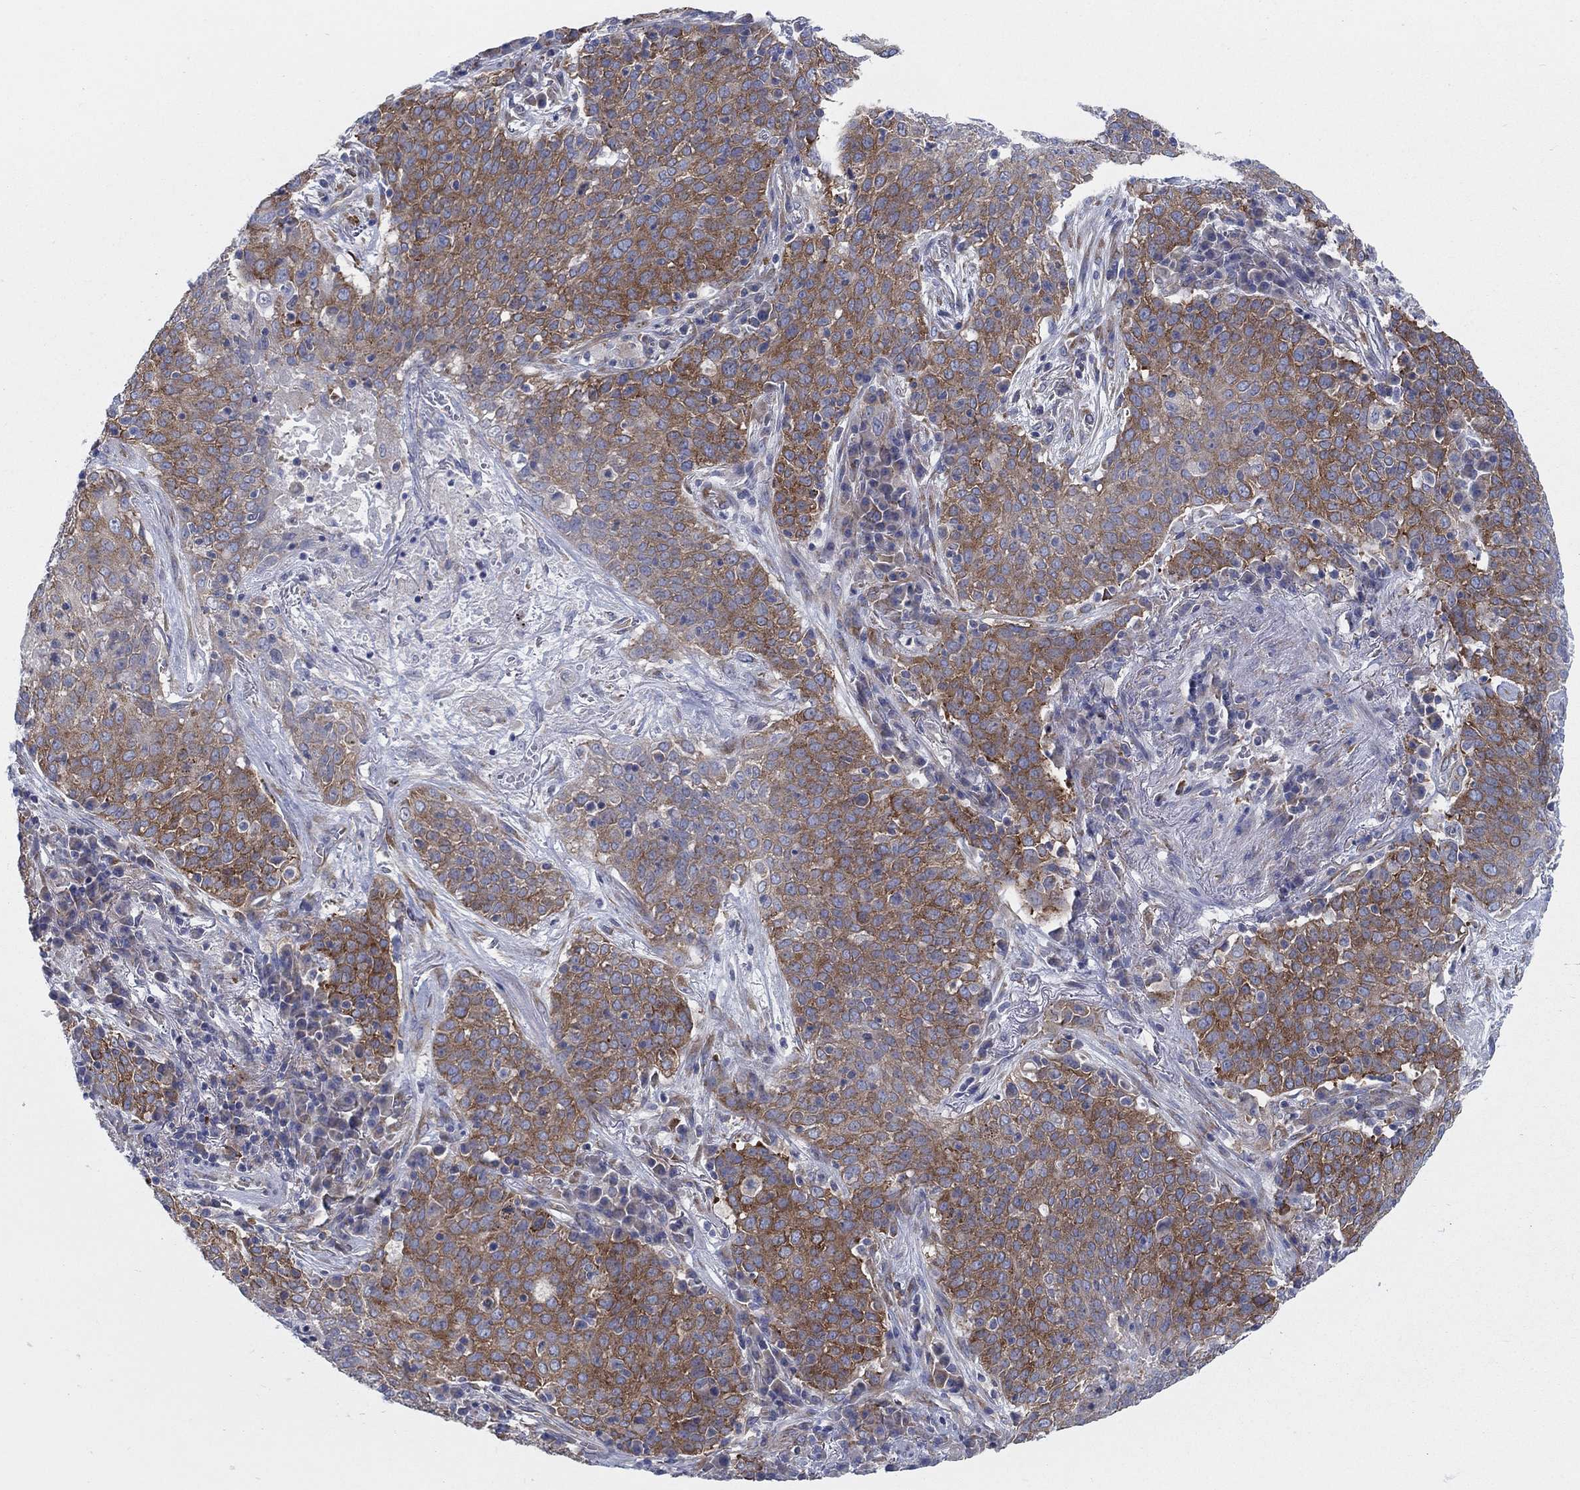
{"staining": {"intensity": "strong", "quantity": ">75%", "location": "cytoplasmic/membranous"}, "tissue": "lung cancer", "cell_type": "Tumor cells", "image_type": "cancer", "snomed": [{"axis": "morphology", "description": "Squamous cell carcinoma, NOS"}, {"axis": "topography", "description": "Lung"}], "caption": "Protein analysis of squamous cell carcinoma (lung) tissue exhibits strong cytoplasmic/membranous expression in about >75% of tumor cells. (brown staining indicates protein expression, while blue staining denotes nuclei).", "gene": "TMEM59", "patient": {"sex": "male", "age": 82}}